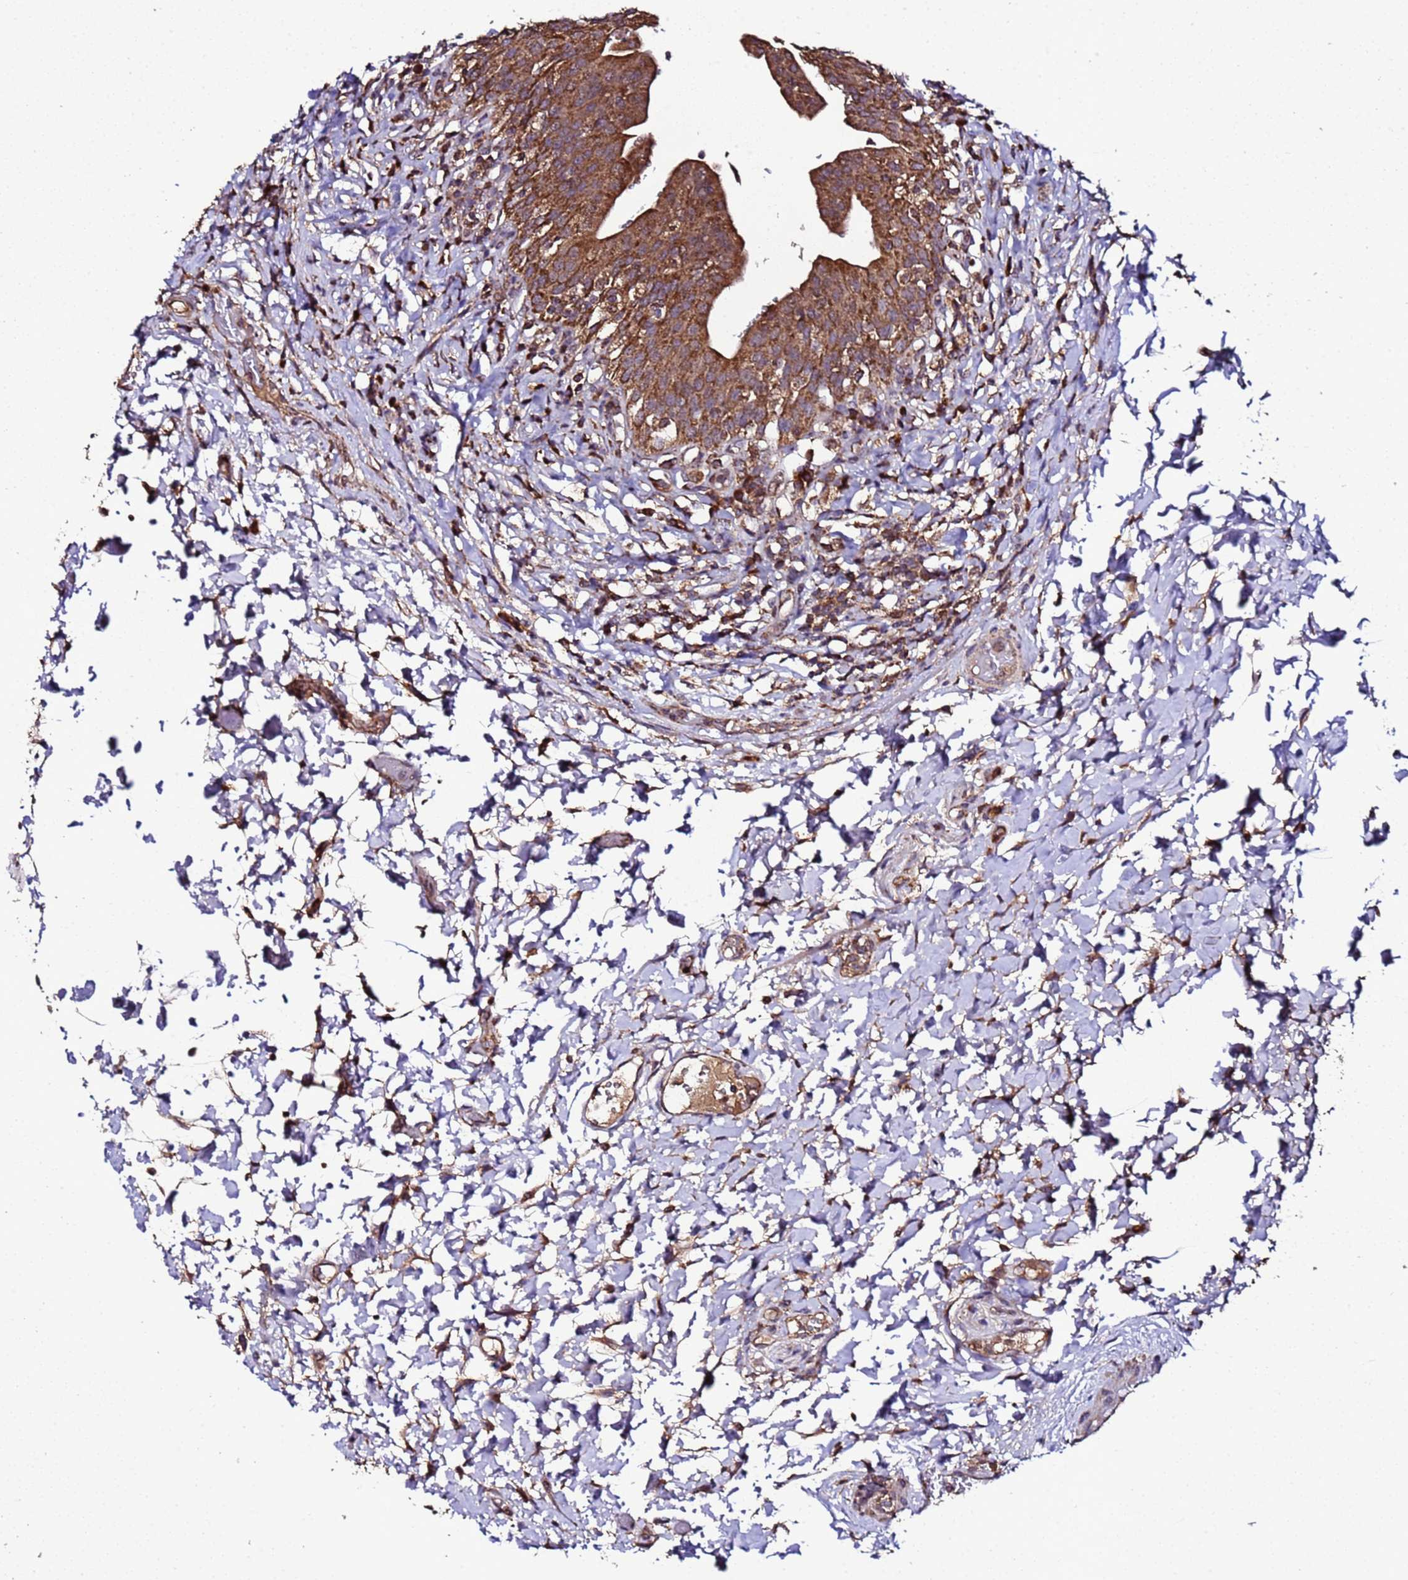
{"staining": {"intensity": "strong", "quantity": ">75%", "location": "cytoplasmic/membranous"}, "tissue": "urinary bladder", "cell_type": "Urothelial cells", "image_type": "normal", "snomed": [{"axis": "morphology", "description": "Normal tissue, NOS"}, {"axis": "morphology", "description": "Inflammation, NOS"}, {"axis": "topography", "description": "Urinary bladder"}], "caption": "IHC photomicrograph of normal urinary bladder: human urinary bladder stained using IHC reveals high levels of strong protein expression localized specifically in the cytoplasmic/membranous of urothelial cells, appearing as a cytoplasmic/membranous brown color.", "gene": "HSPBAP1", "patient": {"sex": "male", "age": 64}}